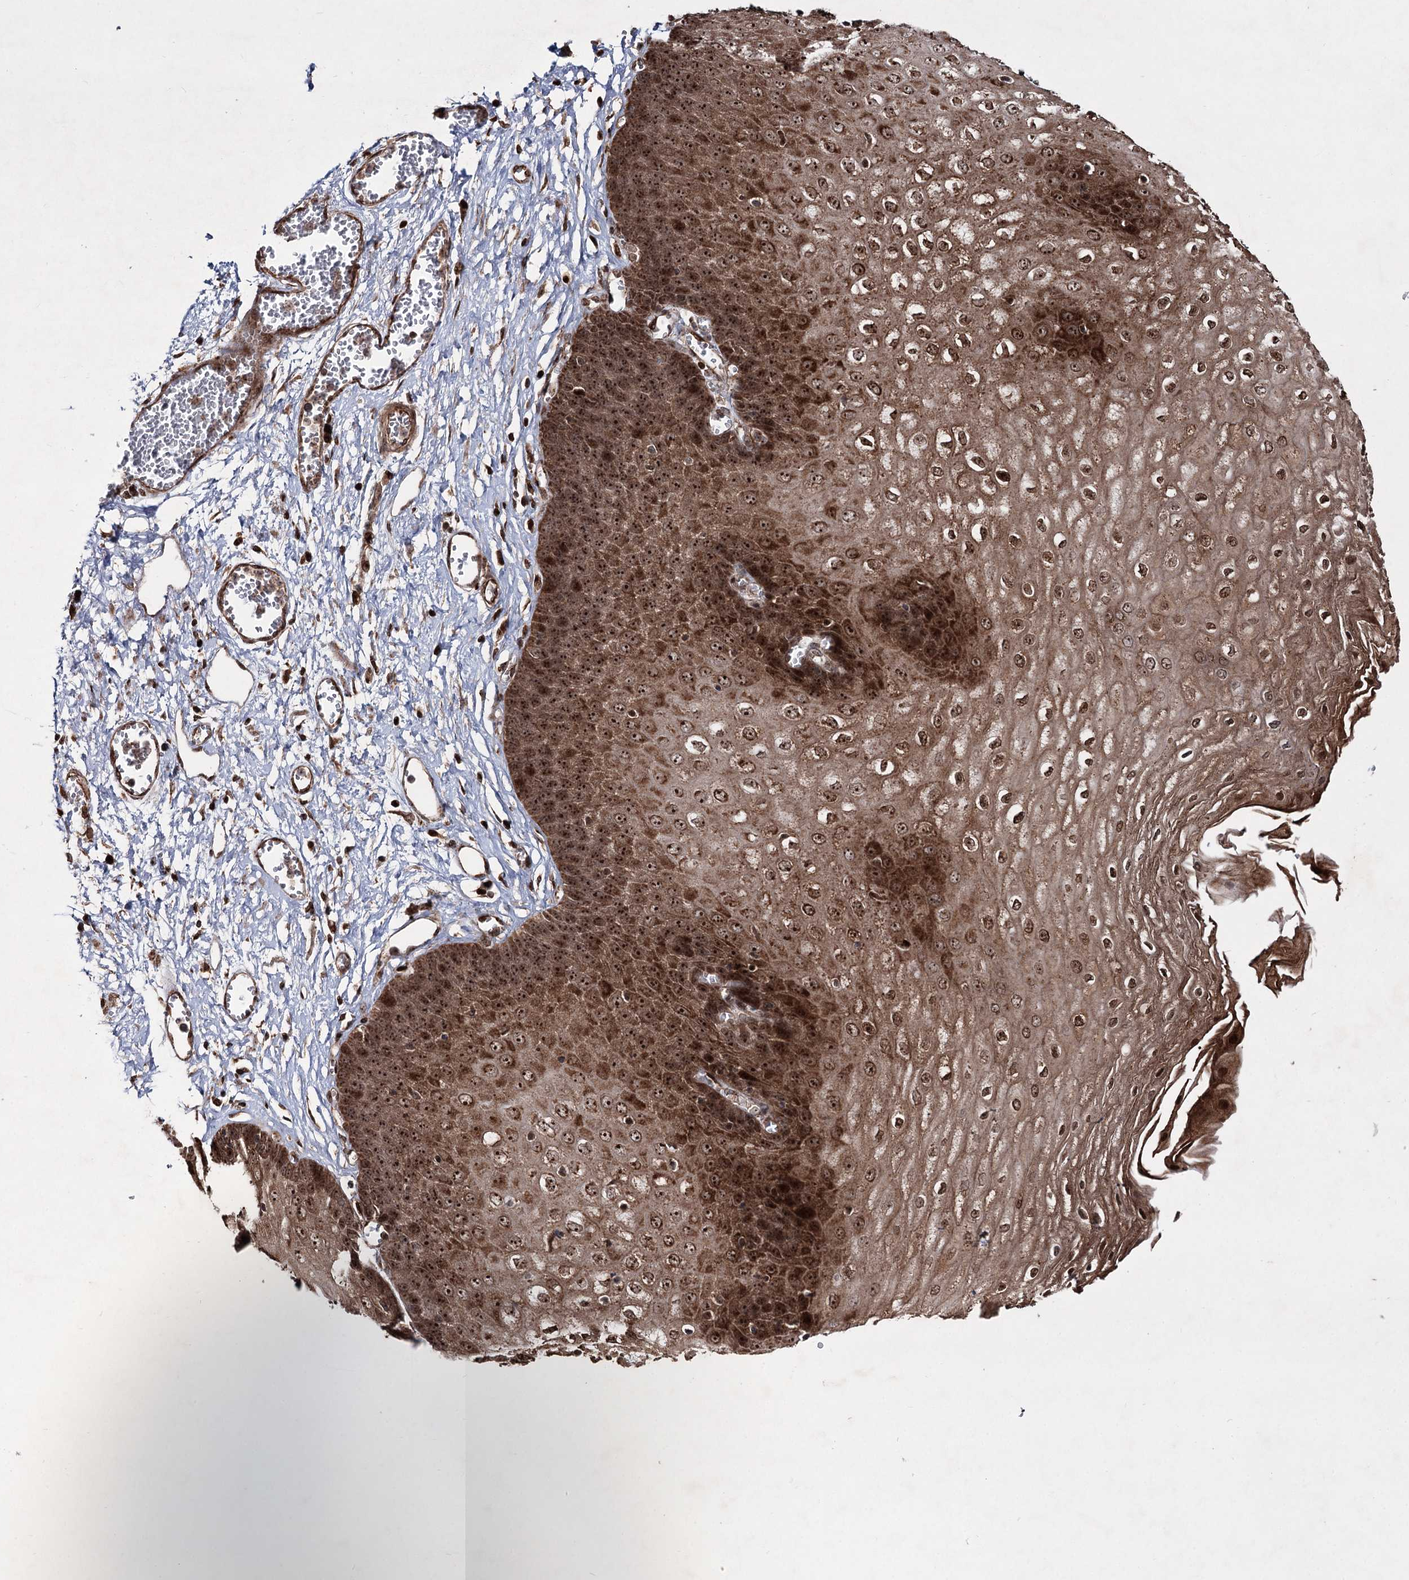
{"staining": {"intensity": "strong", "quantity": ">75%", "location": "cytoplasmic/membranous,nuclear"}, "tissue": "esophagus", "cell_type": "Squamous epithelial cells", "image_type": "normal", "snomed": [{"axis": "morphology", "description": "Normal tissue, NOS"}, {"axis": "topography", "description": "Esophagus"}], "caption": "High-magnification brightfield microscopy of unremarkable esophagus stained with DAB (3,3'-diaminobenzidine) (brown) and counterstained with hematoxylin (blue). squamous epithelial cells exhibit strong cytoplasmic/membranous,nuclear positivity is seen in approximately>75% of cells.", "gene": "SERINC5", "patient": {"sex": "male", "age": 60}}